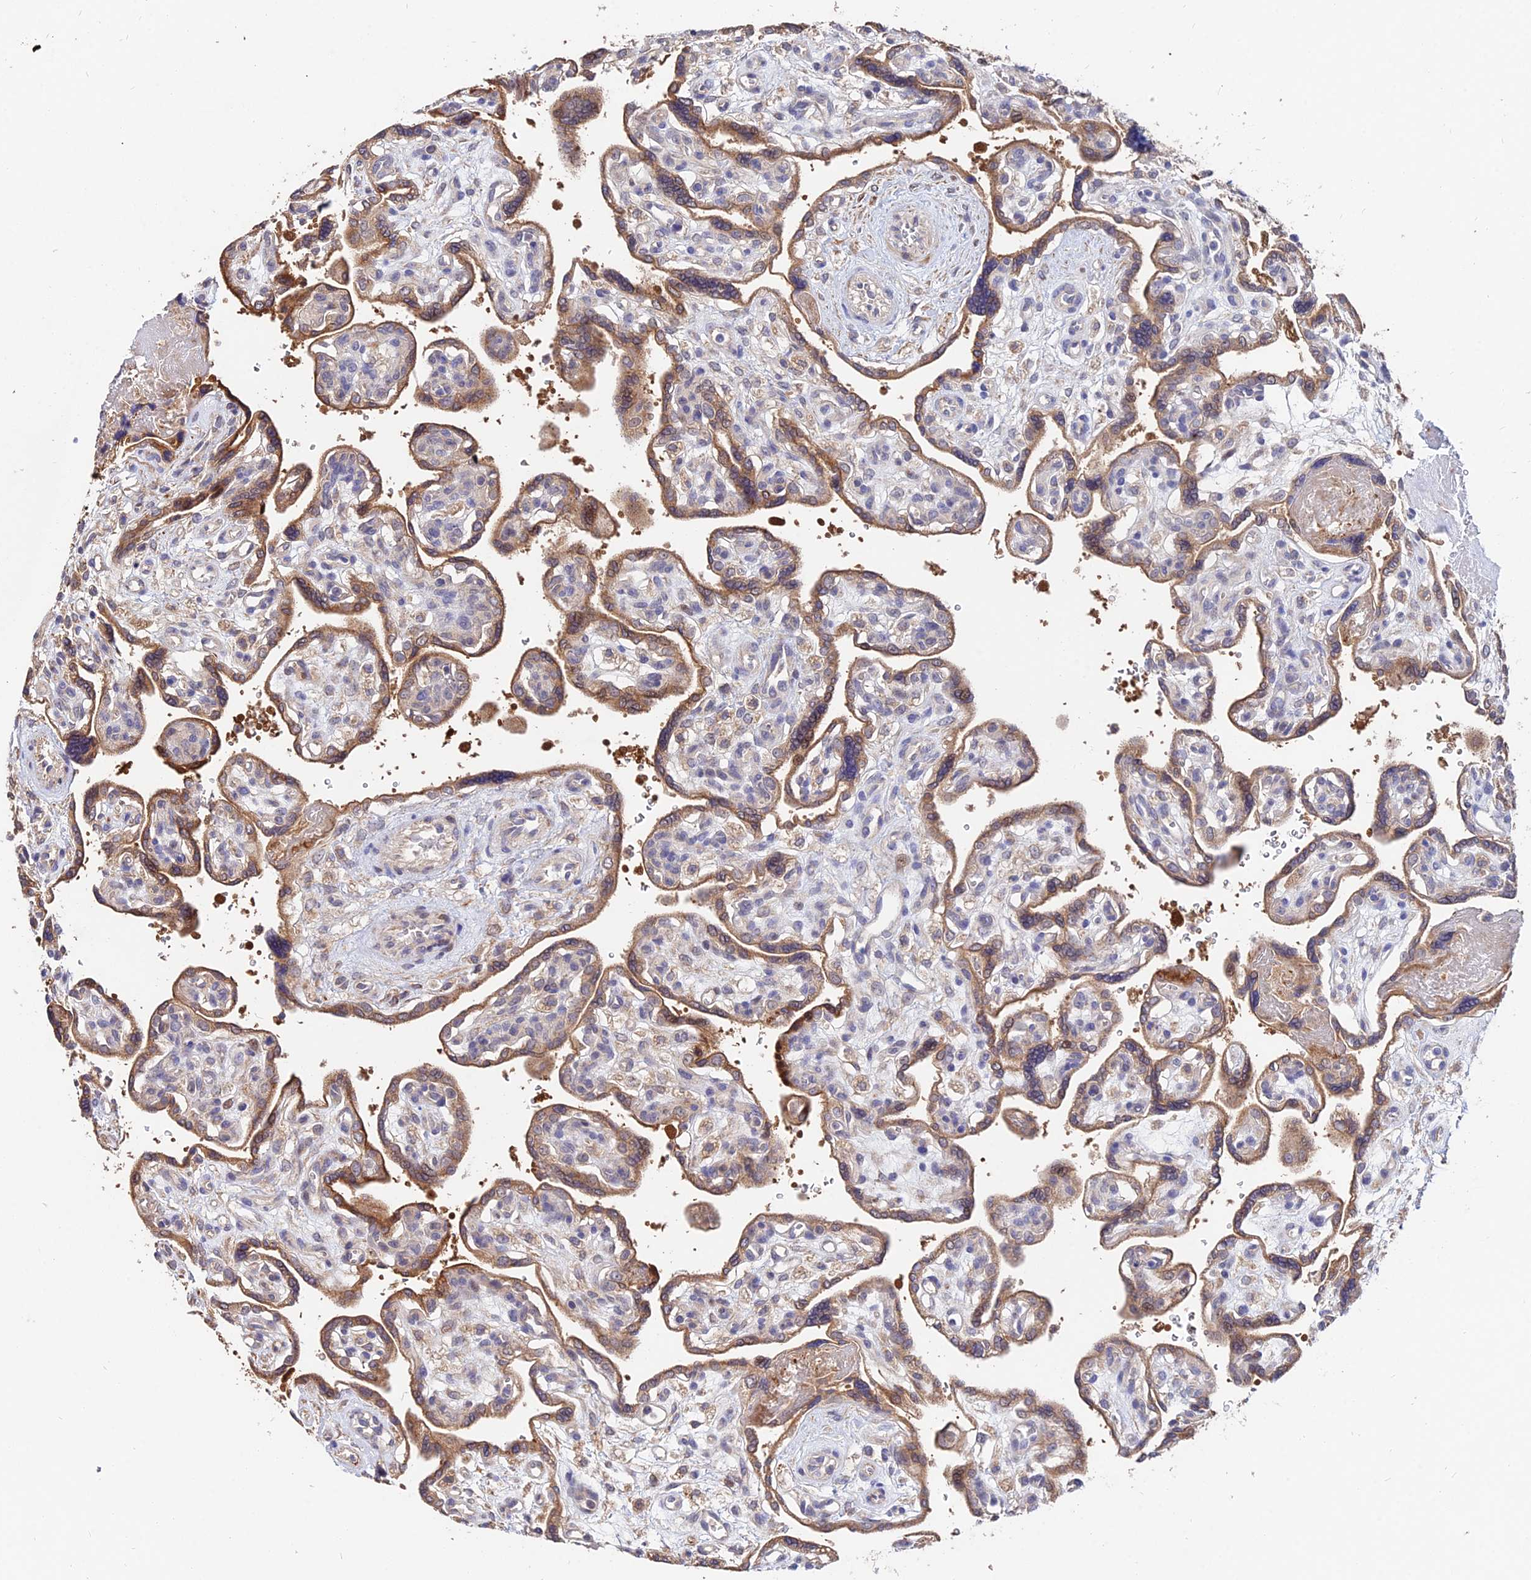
{"staining": {"intensity": "moderate", "quantity": ">75%", "location": "cytoplasmic/membranous"}, "tissue": "placenta", "cell_type": "Trophoblastic cells", "image_type": "normal", "snomed": [{"axis": "morphology", "description": "Normal tissue, NOS"}, {"axis": "topography", "description": "Placenta"}], "caption": "Brown immunohistochemical staining in benign human placenta reveals moderate cytoplasmic/membranous staining in about >75% of trophoblastic cells.", "gene": "ACTR5", "patient": {"sex": "female", "age": 39}}